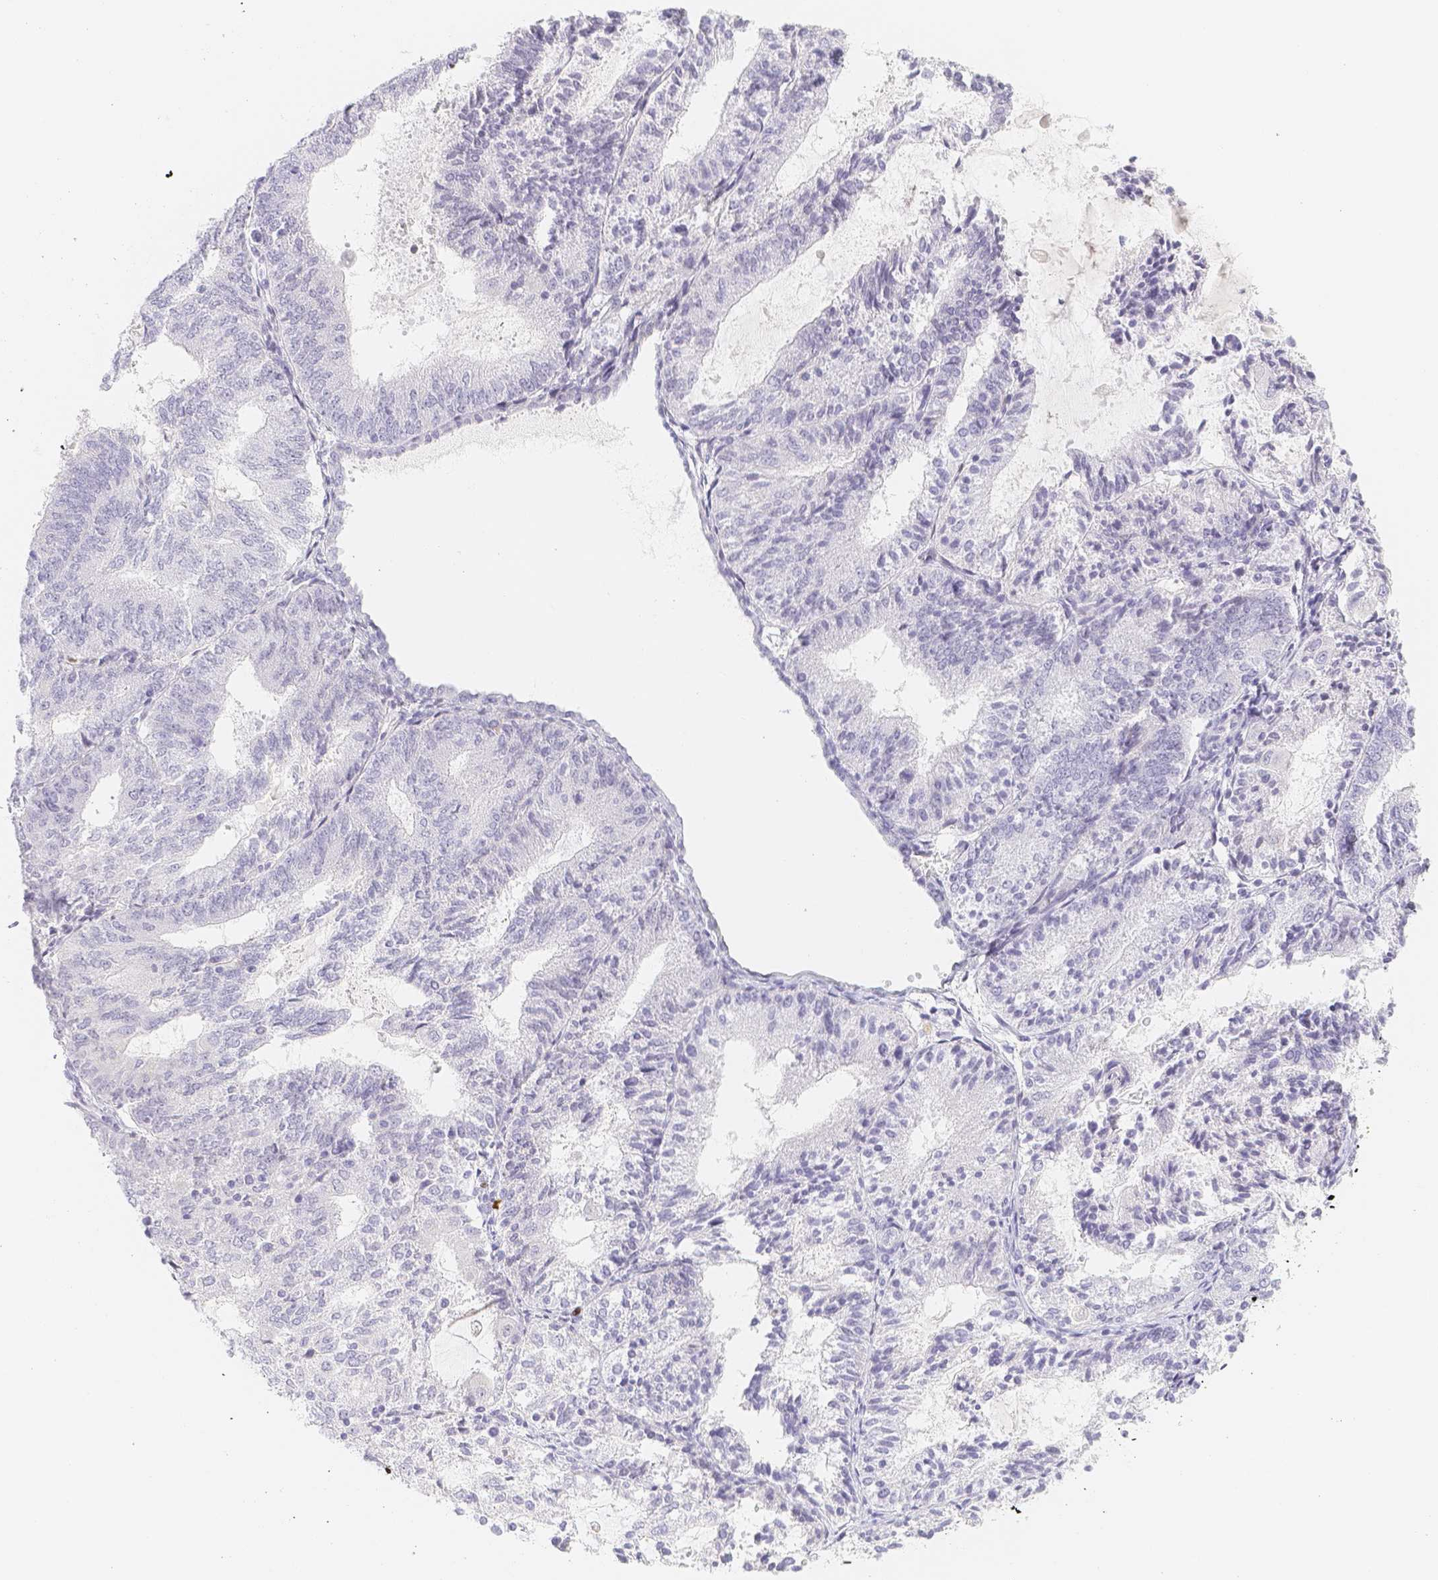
{"staining": {"intensity": "negative", "quantity": "none", "location": "none"}, "tissue": "endometrial cancer", "cell_type": "Tumor cells", "image_type": "cancer", "snomed": [{"axis": "morphology", "description": "Adenocarcinoma, NOS"}, {"axis": "topography", "description": "Endometrium"}], "caption": "Immunohistochemical staining of human endometrial adenocarcinoma exhibits no significant staining in tumor cells.", "gene": "PADI4", "patient": {"sex": "female", "age": 81}}